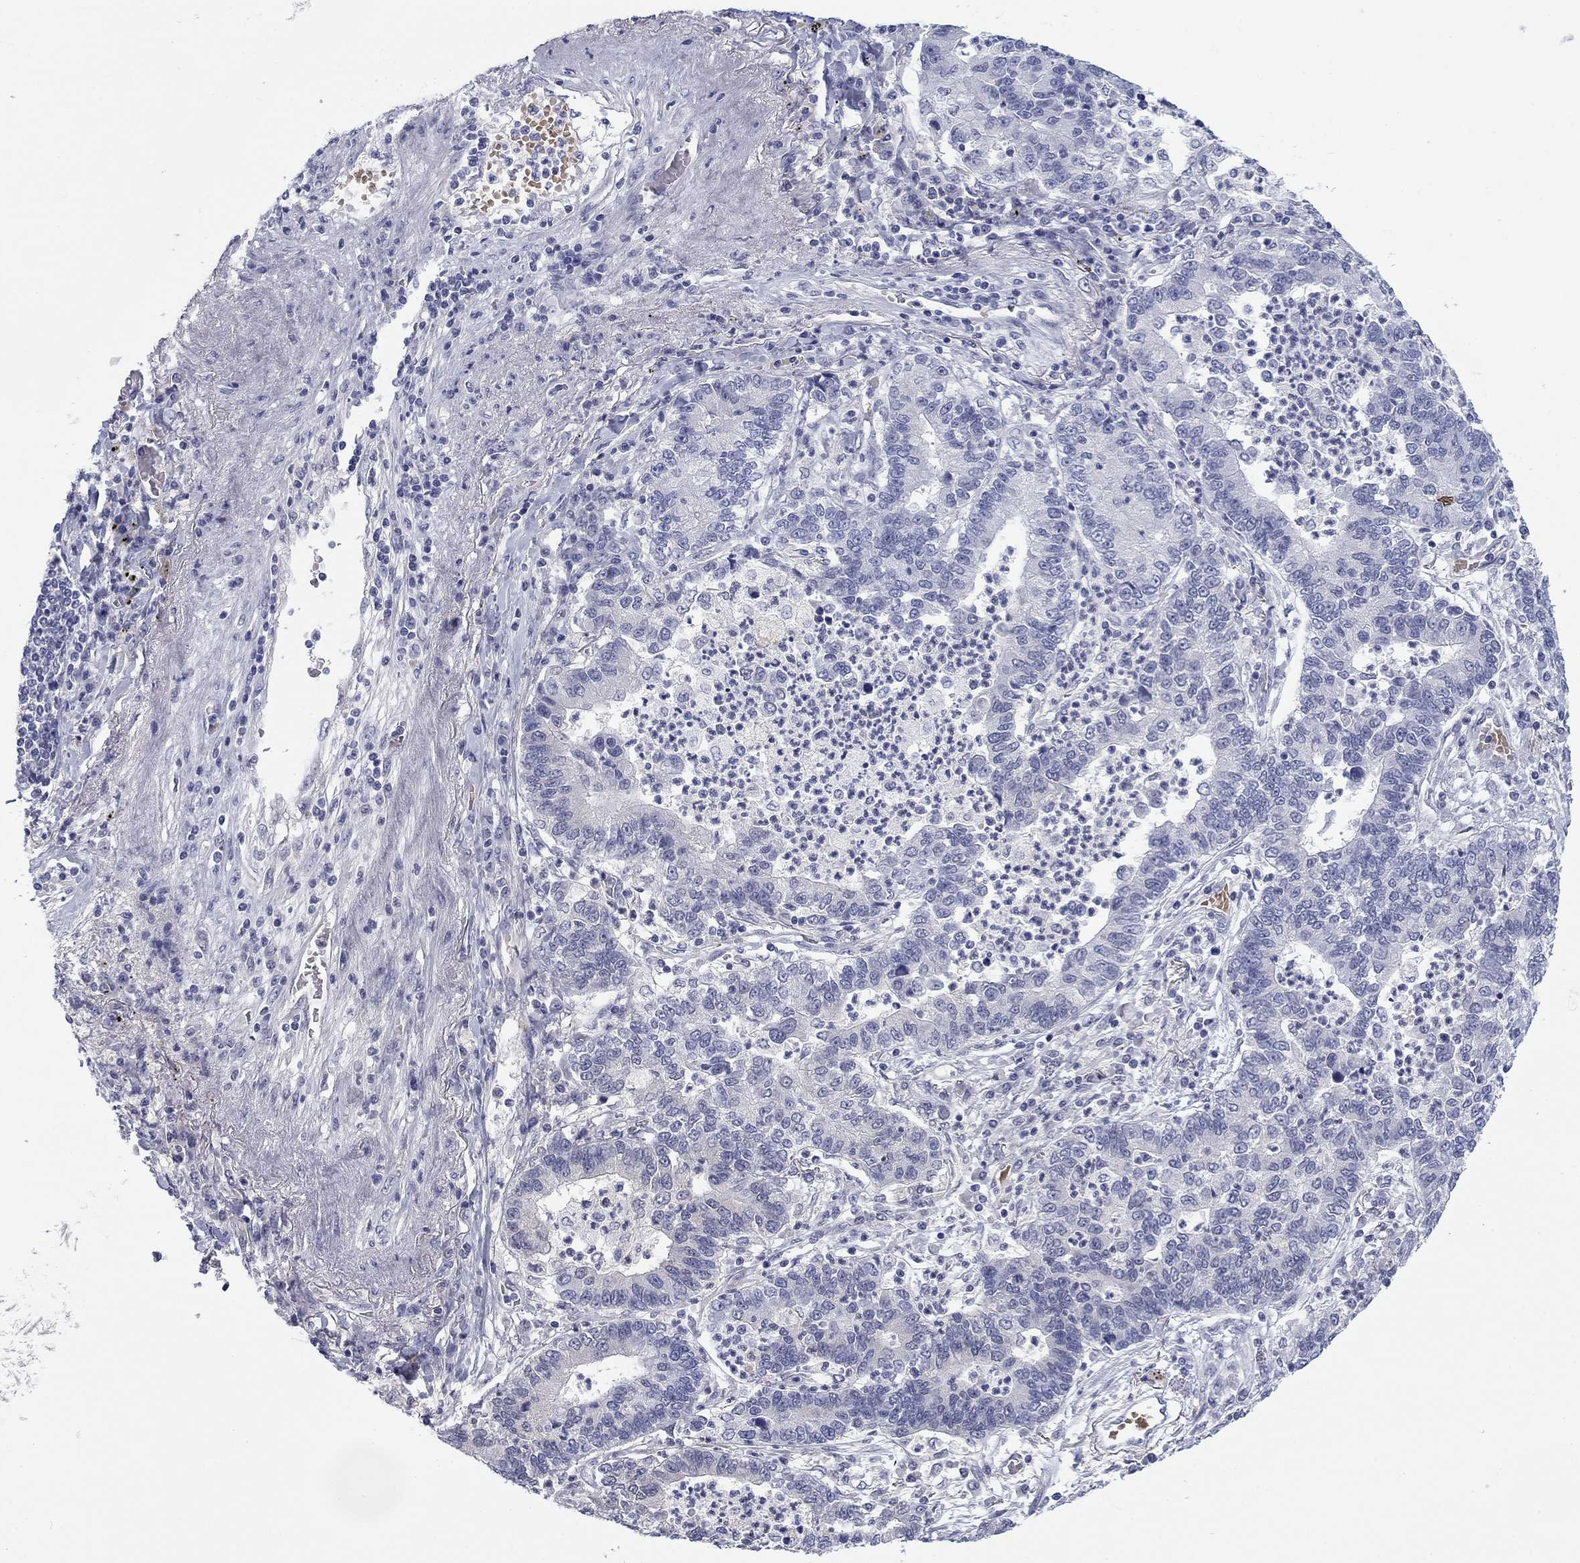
{"staining": {"intensity": "negative", "quantity": "none", "location": "none"}, "tissue": "lung cancer", "cell_type": "Tumor cells", "image_type": "cancer", "snomed": [{"axis": "morphology", "description": "Adenocarcinoma, NOS"}, {"axis": "topography", "description": "Lung"}], "caption": "Adenocarcinoma (lung) stained for a protein using immunohistochemistry displays no expression tumor cells.", "gene": "CALB1", "patient": {"sex": "female", "age": 57}}